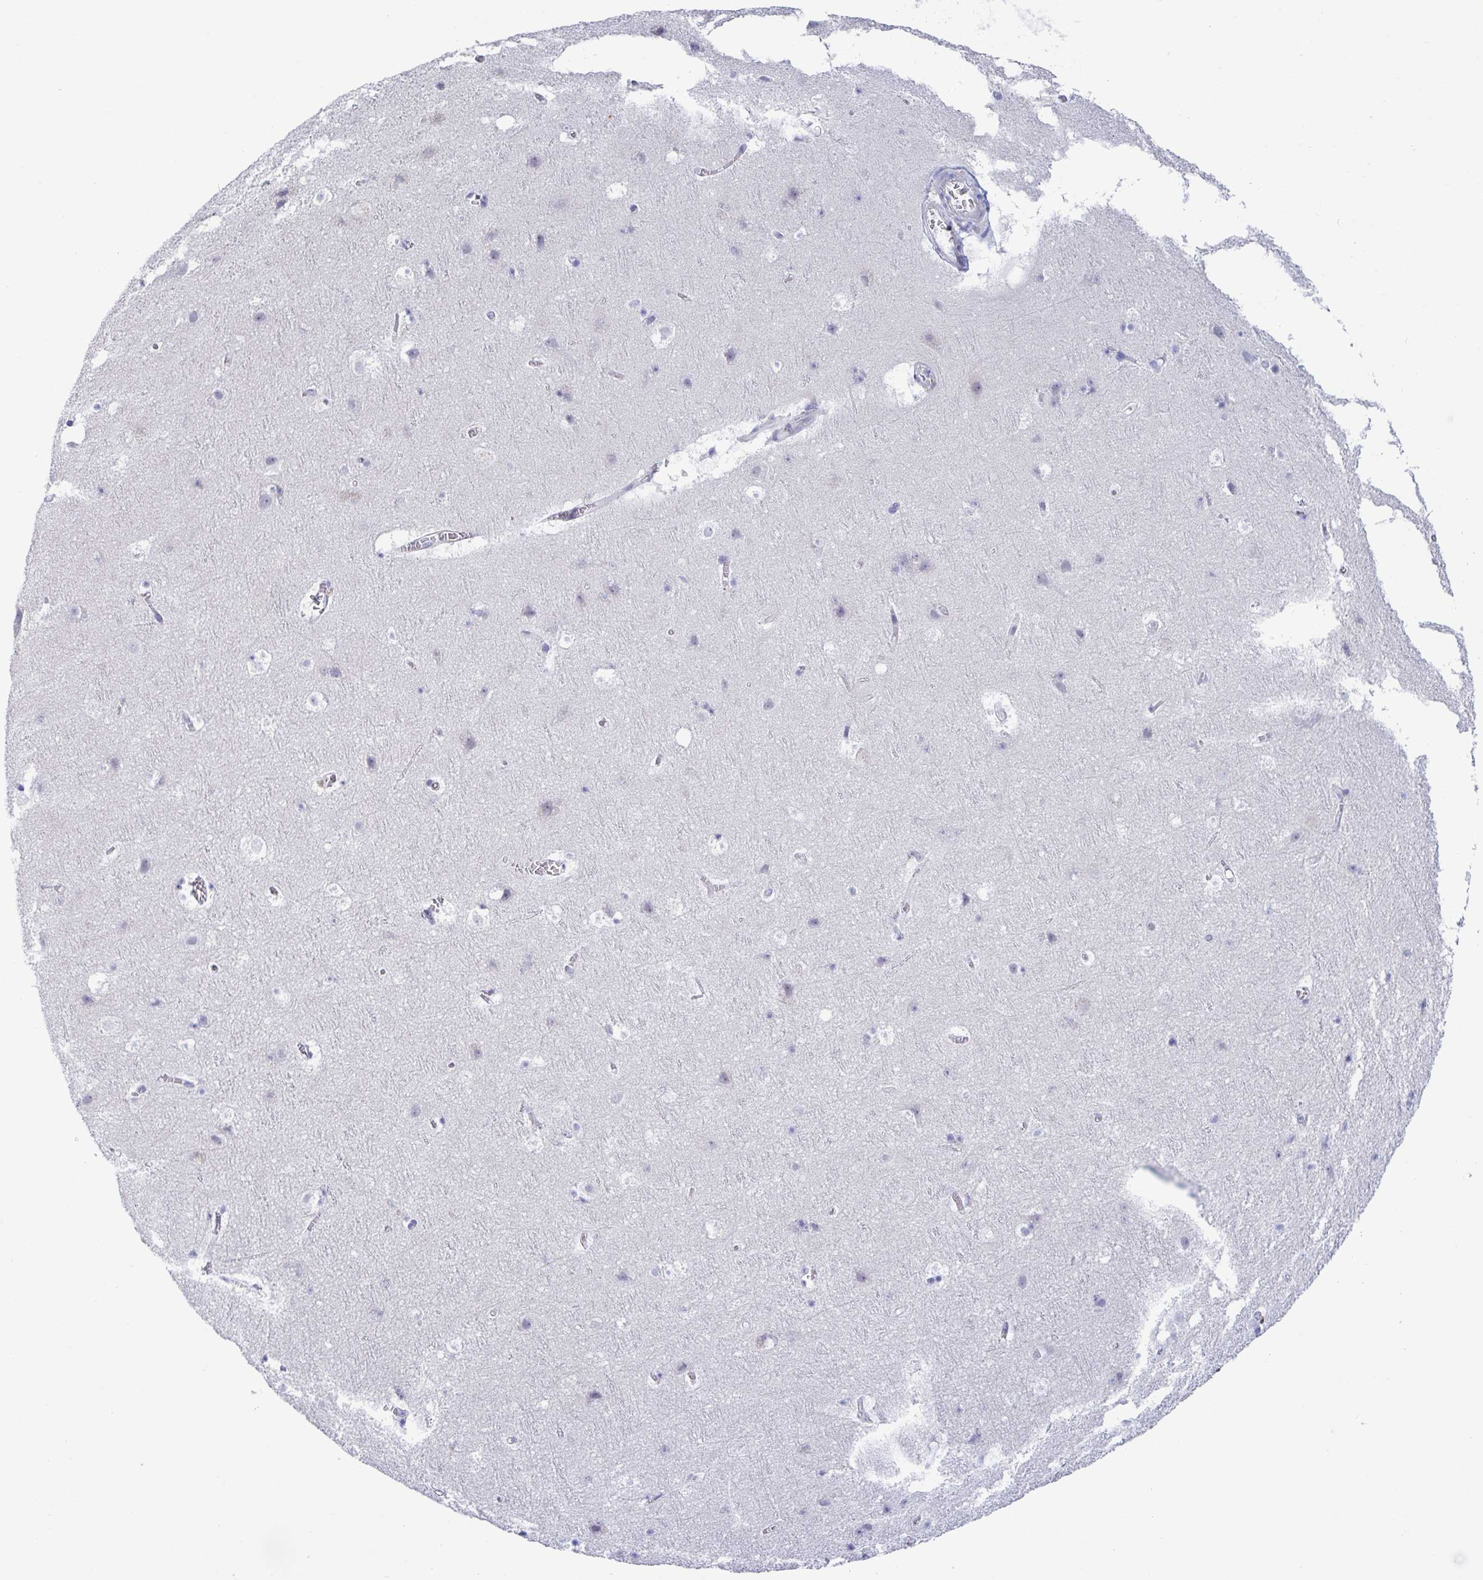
{"staining": {"intensity": "negative", "quantity": "none", "location": "none"}, "tissue": "cerebral cortex", "cell_type": "Endothelial cells", "image_type": "normal", "snomed": [{"axis": "morphology", "description": "Normal tissue, NOS"}, {"axis": "topography", "description": "Cerebral cortex"}], "caption": "The immunohistochemistry photomicrograph has no significant expression in endothelial cells of cerebral cortex.", "gene": "TAS2R38", "patient": {"sex": "female", "age": 42}}